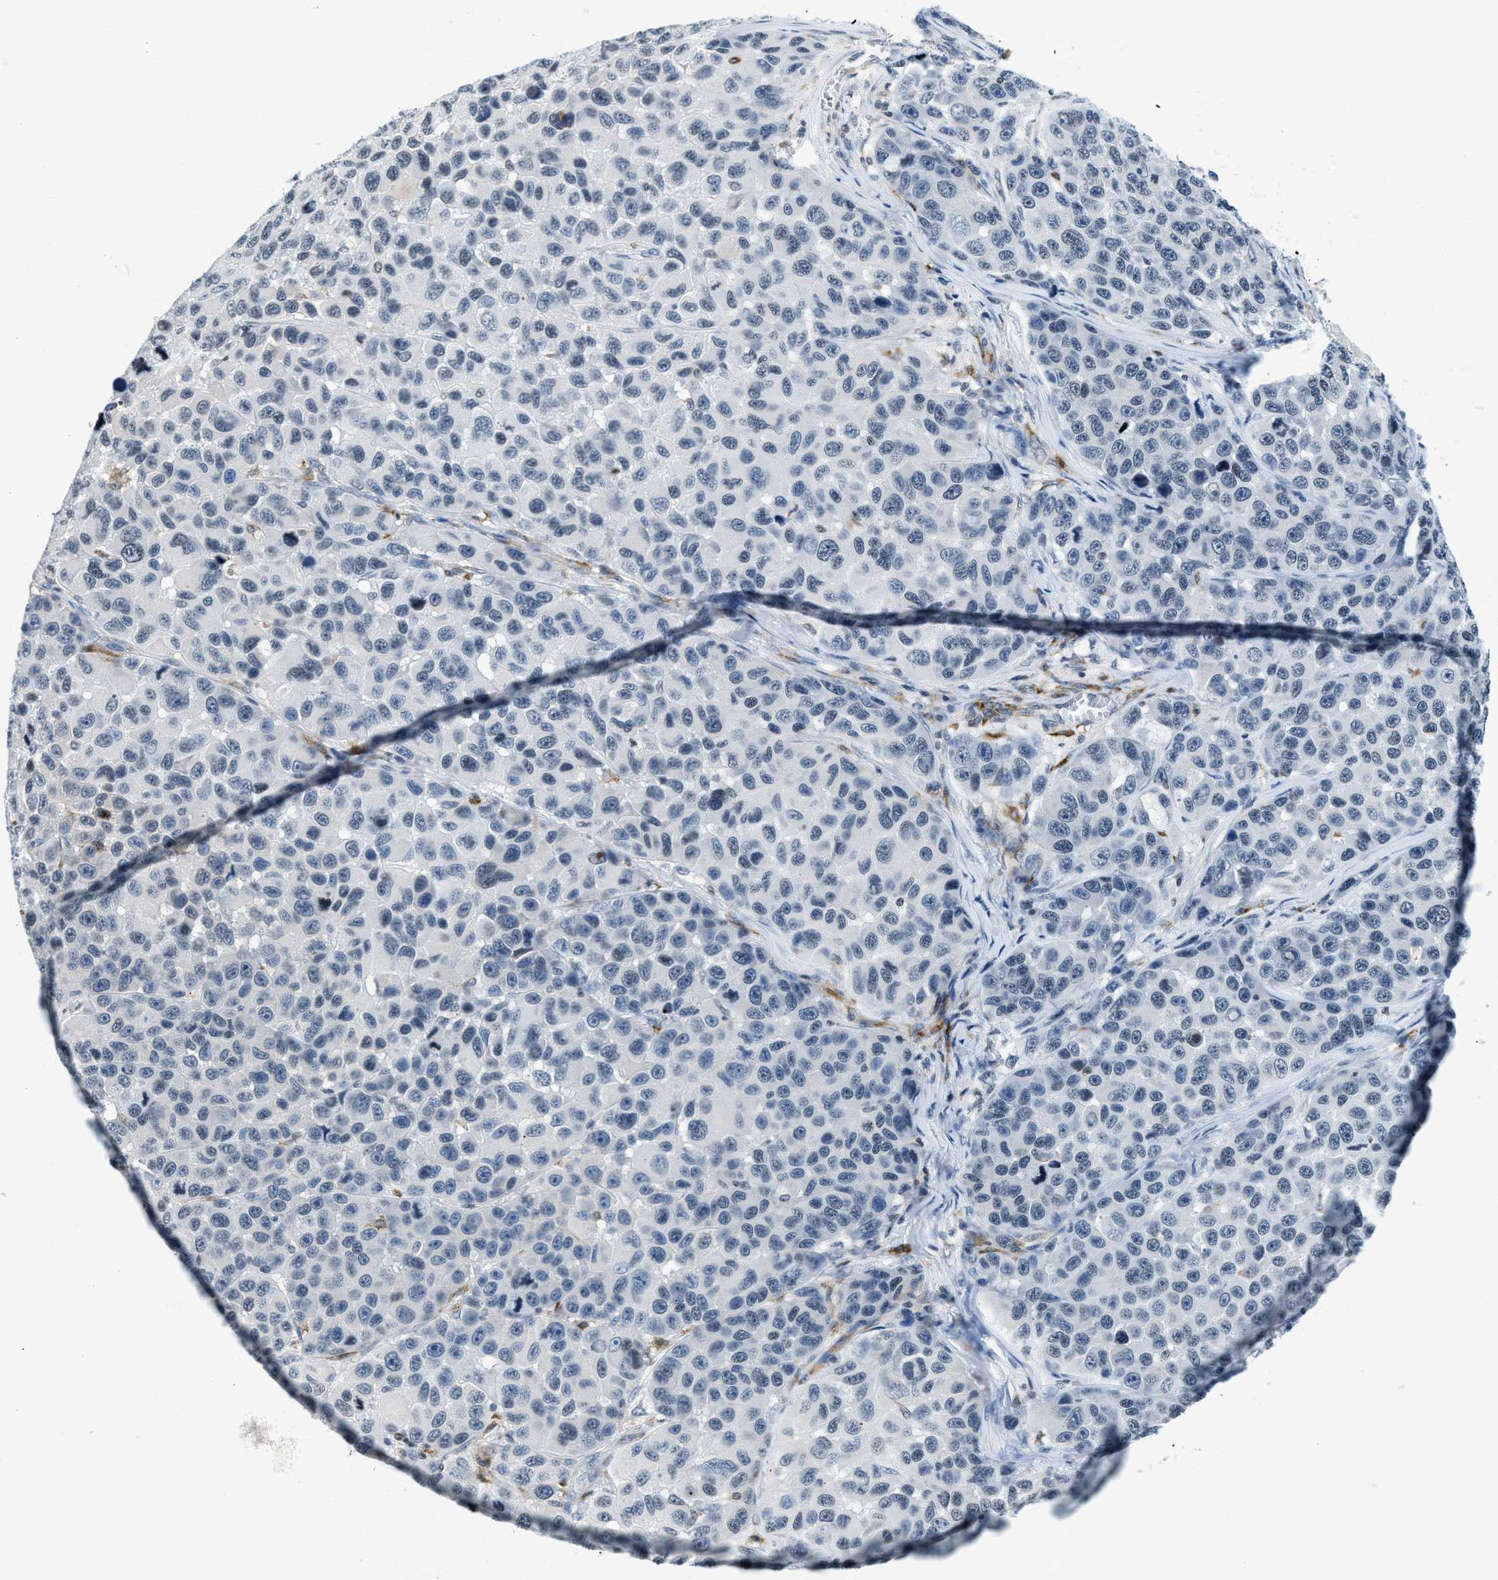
{"staining": {"intensity": "negative", "quantity": "none", "location": "none"}, "tissue": "melanoma", "cell_type": "Tumor cells", "image_type": "cancer", "snomed": [{"axis": "morphology", "description": "Malignant melanoma, NOS"}, {"axis": "topography", "description": "Skin"}], "caption": "This is an IHC photomicrograph of human malignant melanoma. There is no staining in tumor cells.", "gene": "UVRAG", "patient": {"sex": "male", "age": 53}}